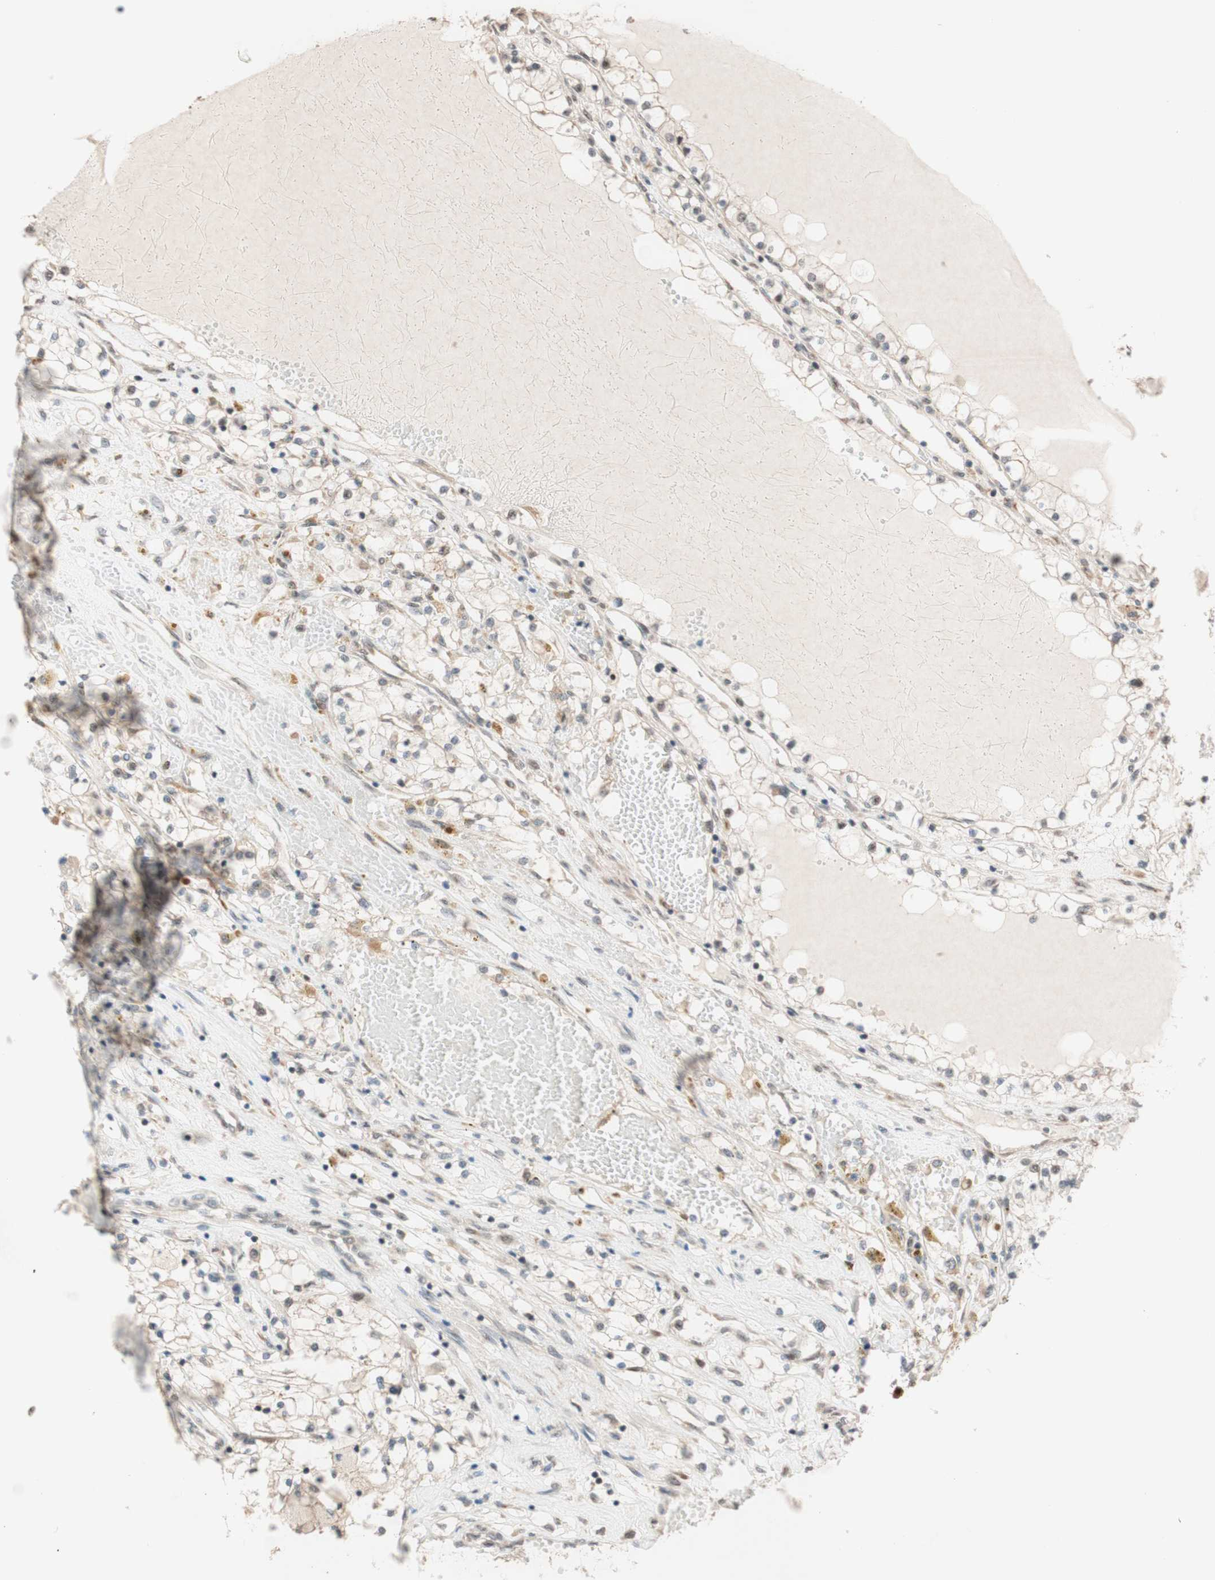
{"staining": {"intensity": "negative", "quantity": "none", "location": "none"}, "tissue": "renal cancer", "cell_type": "Tumor cells", "image_type": "cancer", "snomed": [{"axis": "morphology", "description": "Adenocarcinoma, NOS"}, {"axis": "topography", "description": "Kidney"}], "caption": "The photomicrograph displays no staining of tumor cells in renal cancer (adenocarcinoma).", "gene": "CCNC", "patient": {"sex": "male", "age": 68}}